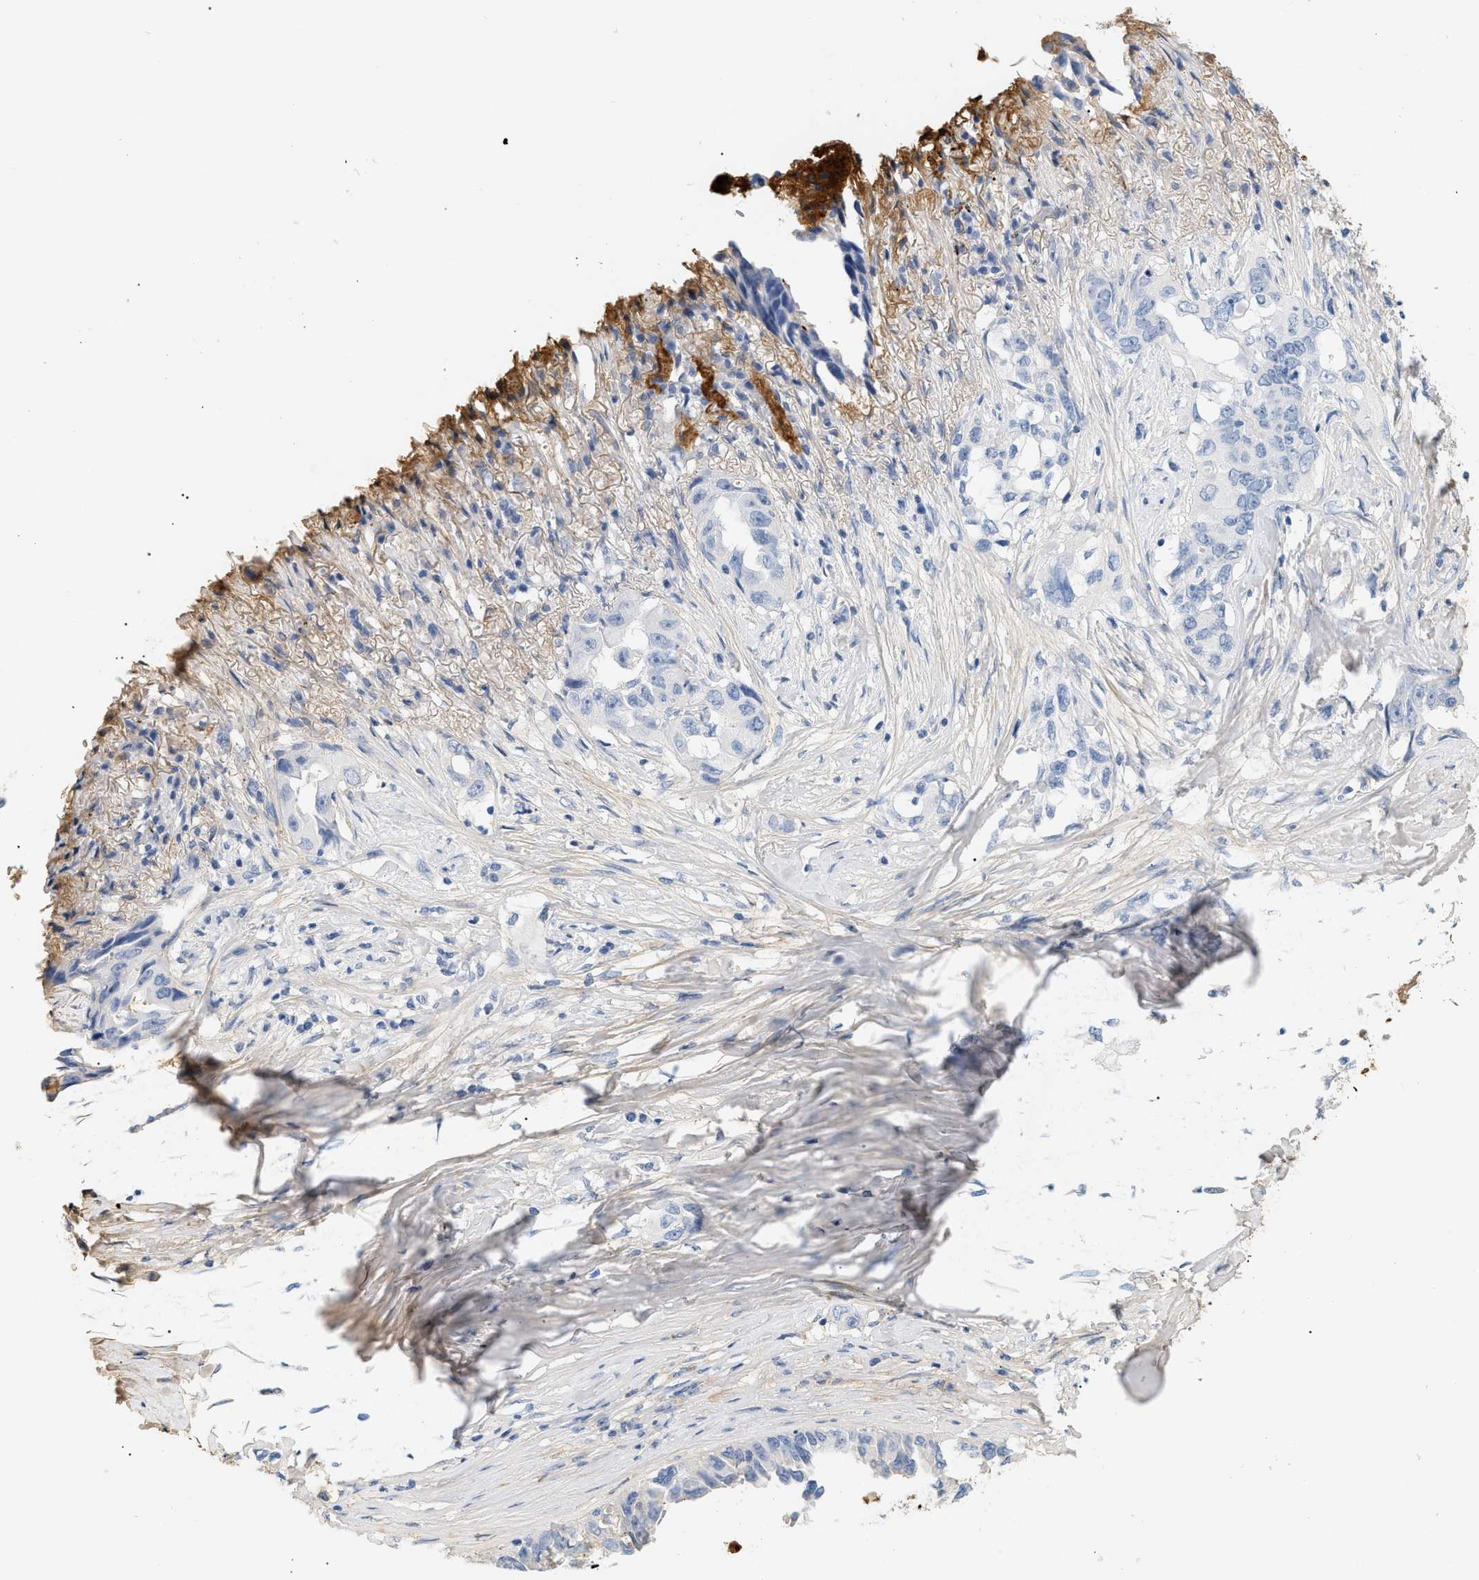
{"staining": {"intensity": "negative", "quantity": "none", "location": "none"}, "tissue": "lung cancer", "cell_type": "Tumor cells", "image_type": "cancer", "snomed": [{"axis": "morphology", "description": "Adenocarcinoma, NOS"}, {"axis": "topography", "description": "Lung"}], "caption": "Tumor cells are negative for protein expression in human adenocarcinoma (lung).", "gene": "CFH", "patient": {"sex": "female", "age": 51}}